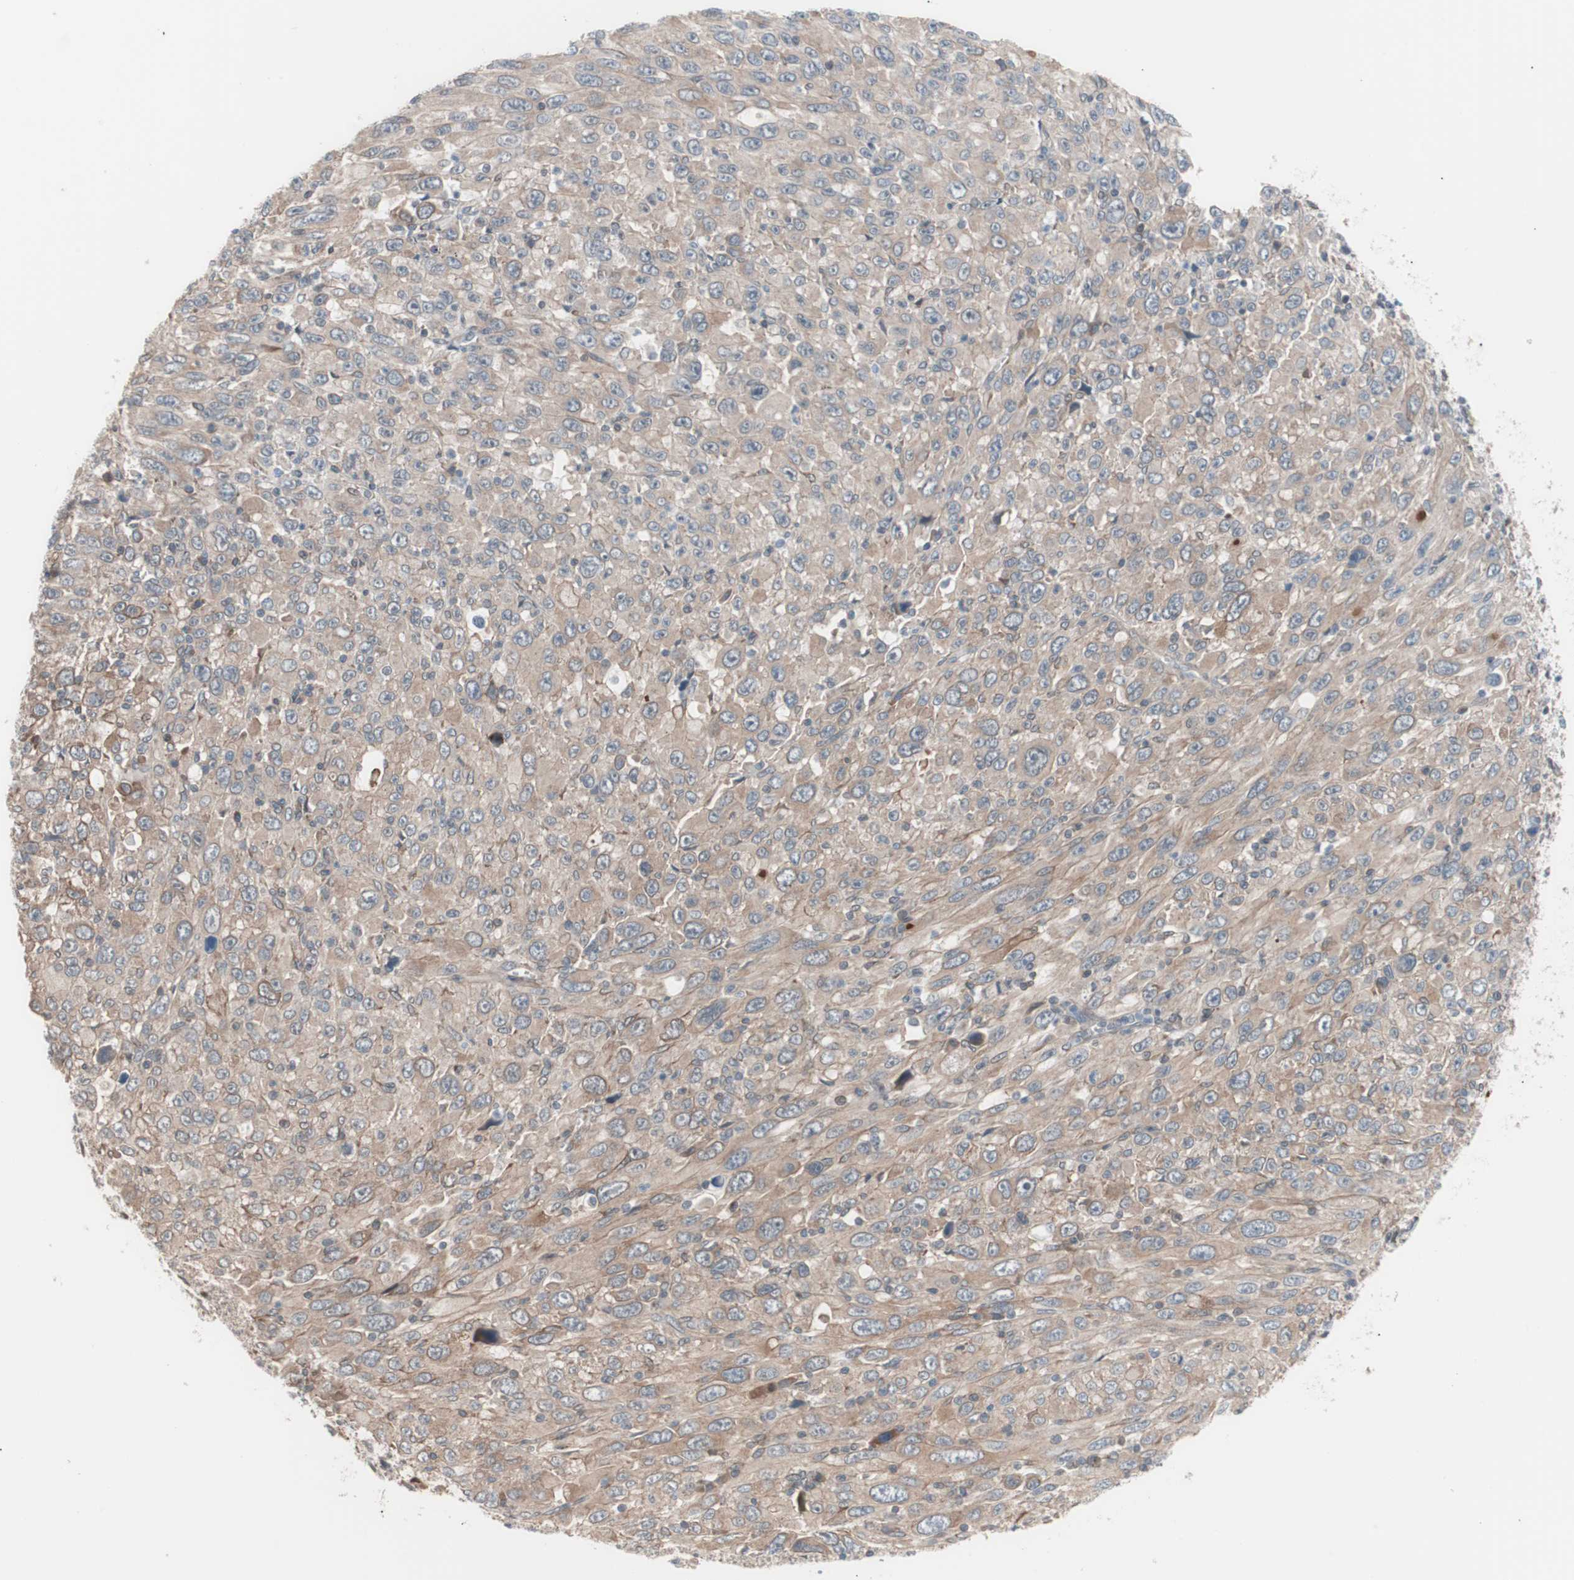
{"staining": {"intensity": "weak", "quantity": ">75%", "location": "cytoplasmic/membranous"}, "tissue": "melanoma", "cell_type": "Tumor cells", "image_type": "cancer", "snomed": [{"axis": "morphology", "description": "Malignant melanoma, Metastatic site"}, {"axis": "topography", "description": "Skin"}], "caption": "IHC (DAB (3,3'-diaminobenzidine)) staining of human melanoma exhibits weak cytoplasmic/membranous protein positivity in about >75% of tumor cells.", "gene": "SMG1", "patient": {"sex": "female", "age": 56}}